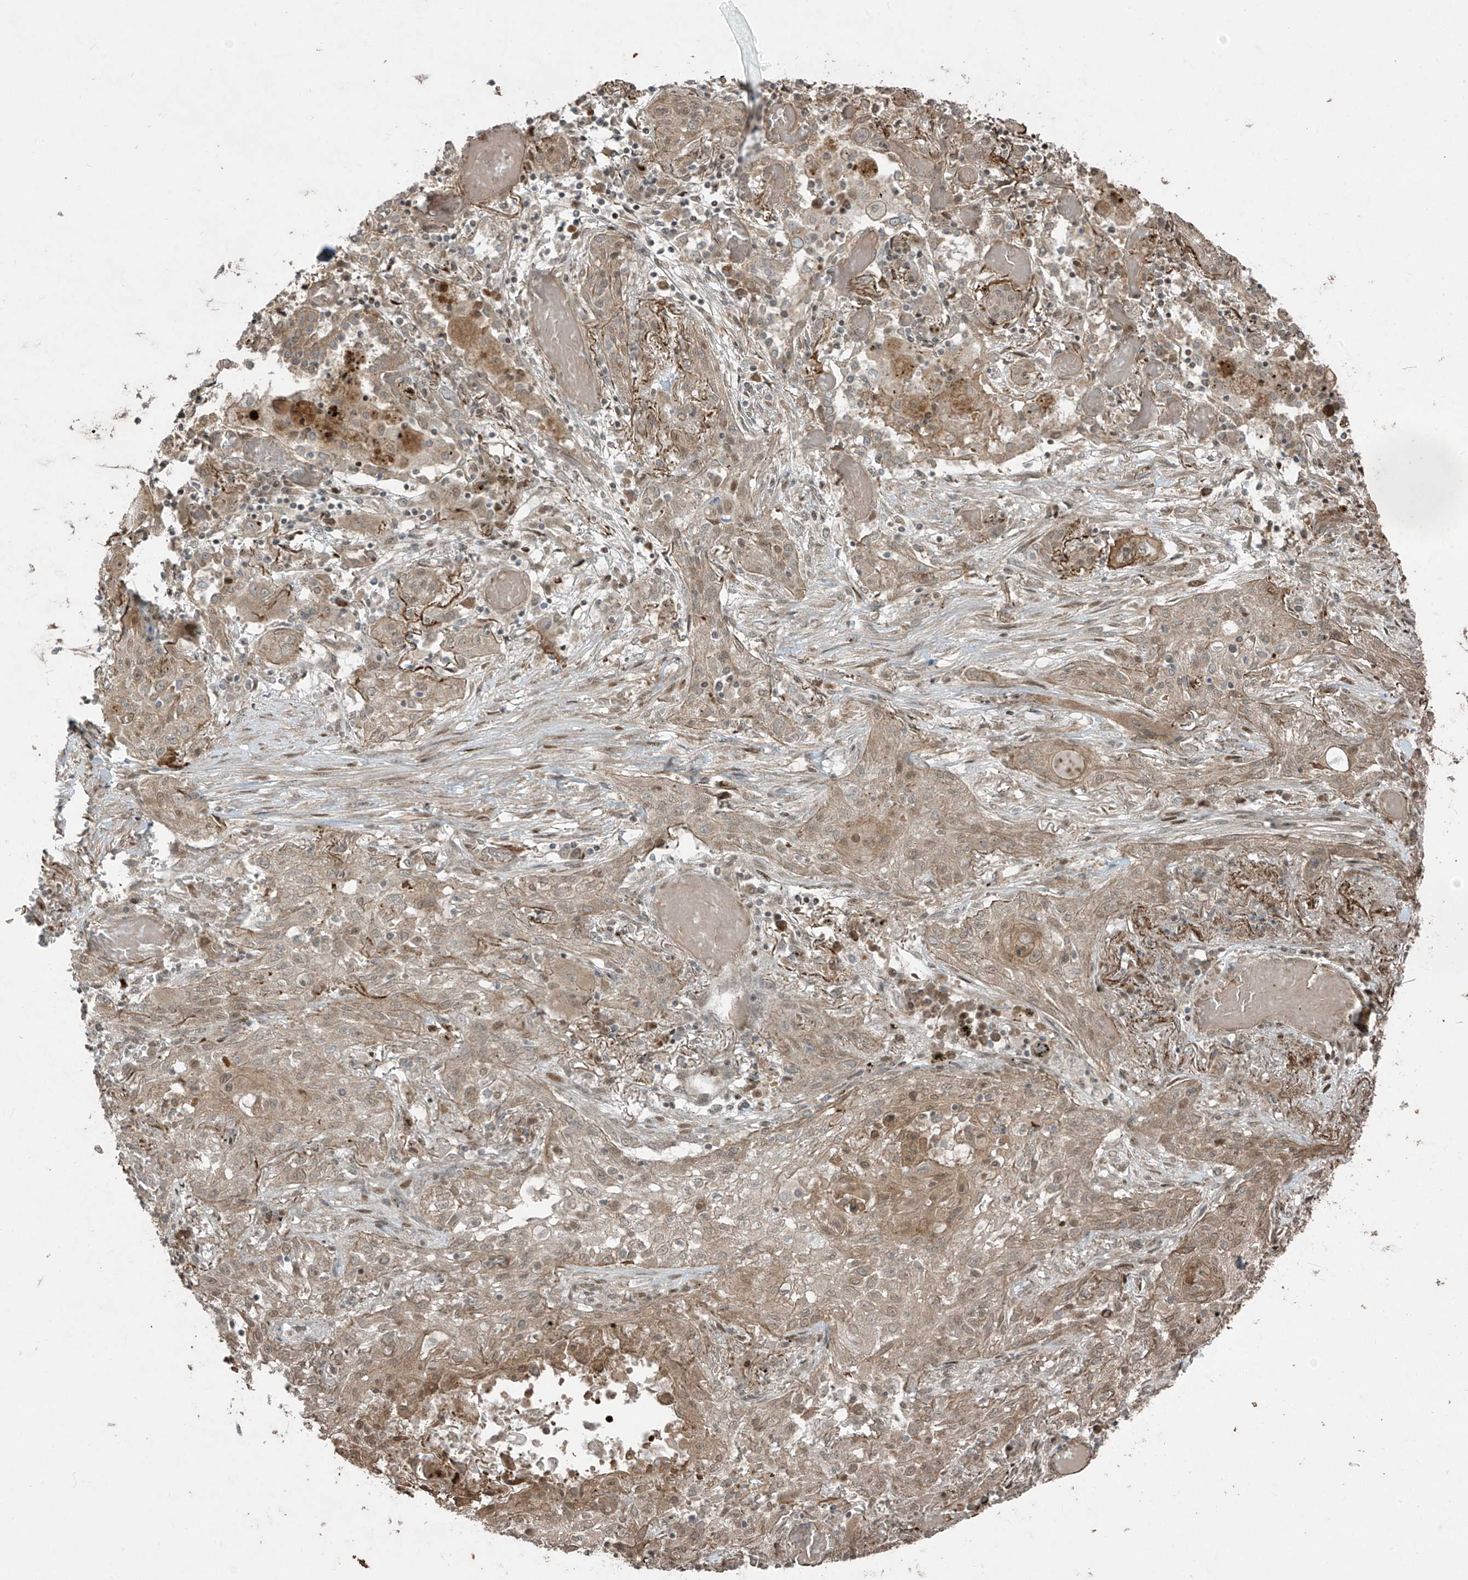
{"staining": {"intensity": "weak", "quantity": ">75%", "location": "cytoplasmic/membranous,nuclear"}, "tissue": "lung cancer", "cell_type": "Tumor cells", "image_type": "cancer", "snomed": [{"axis": "morphology", "description": "Squamous cell carcinoma, NOS"}, {"axis": "topography", "description": "Lung"}], "caption": "Immunohistochemical staining of human lung cancer displays low levels of weak cytoplasmic/membranous and nuclear protein positivity in approximately >75% of tumor cells.", "gene": "TTC22", "patient": {"sex": "female", "age": 47}}